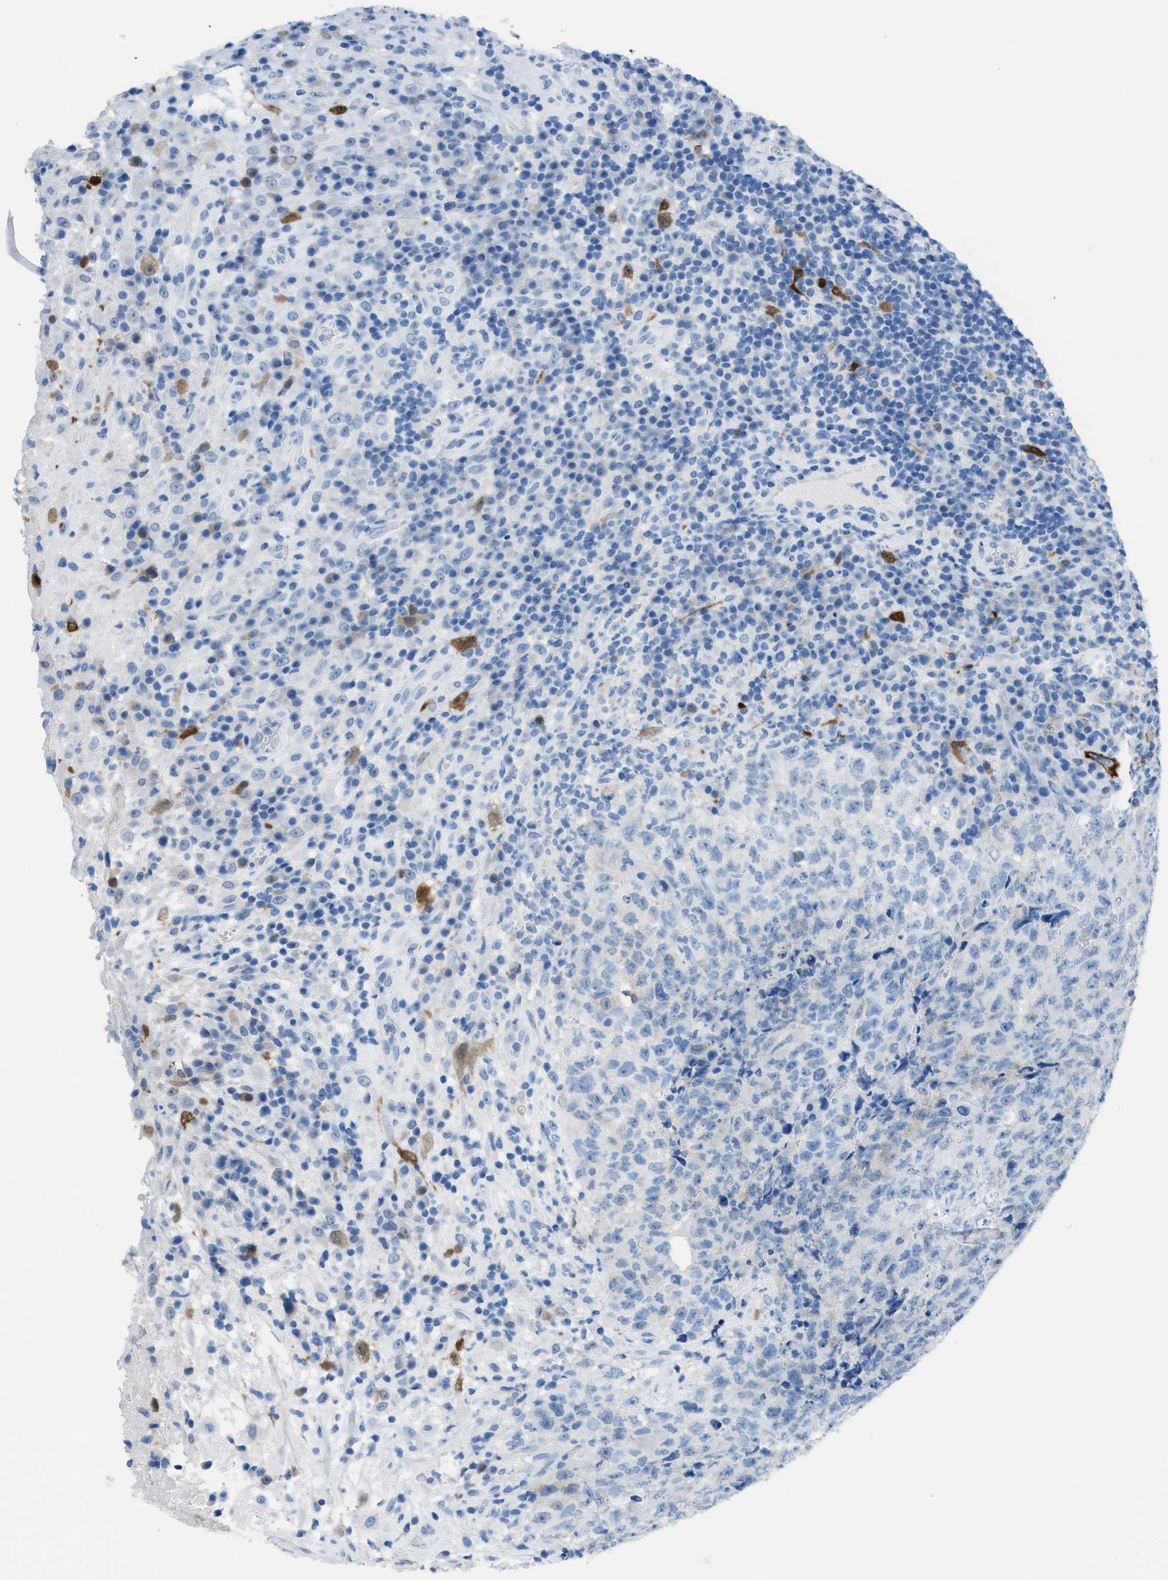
{"staining": {"intensity": "negative", "quantity": "none", "location": "none"}, "tissue": "testis cancer", "cell_type": "Tumor cells", "image_type": "cancer", "snomed": [{"axis": "morphology", "description": "Necrosis, NOS"}, {"axis": "morphology", "description": "Carcinoma, Embryonal, NOS"}, {"axis": "topography", "description": "Testis"}], "caption": "Tumor cells are negative for protein expression in human testis cancer.", "gene": "CDKN2A", "patient": {"sex": "male", "age": 19}}